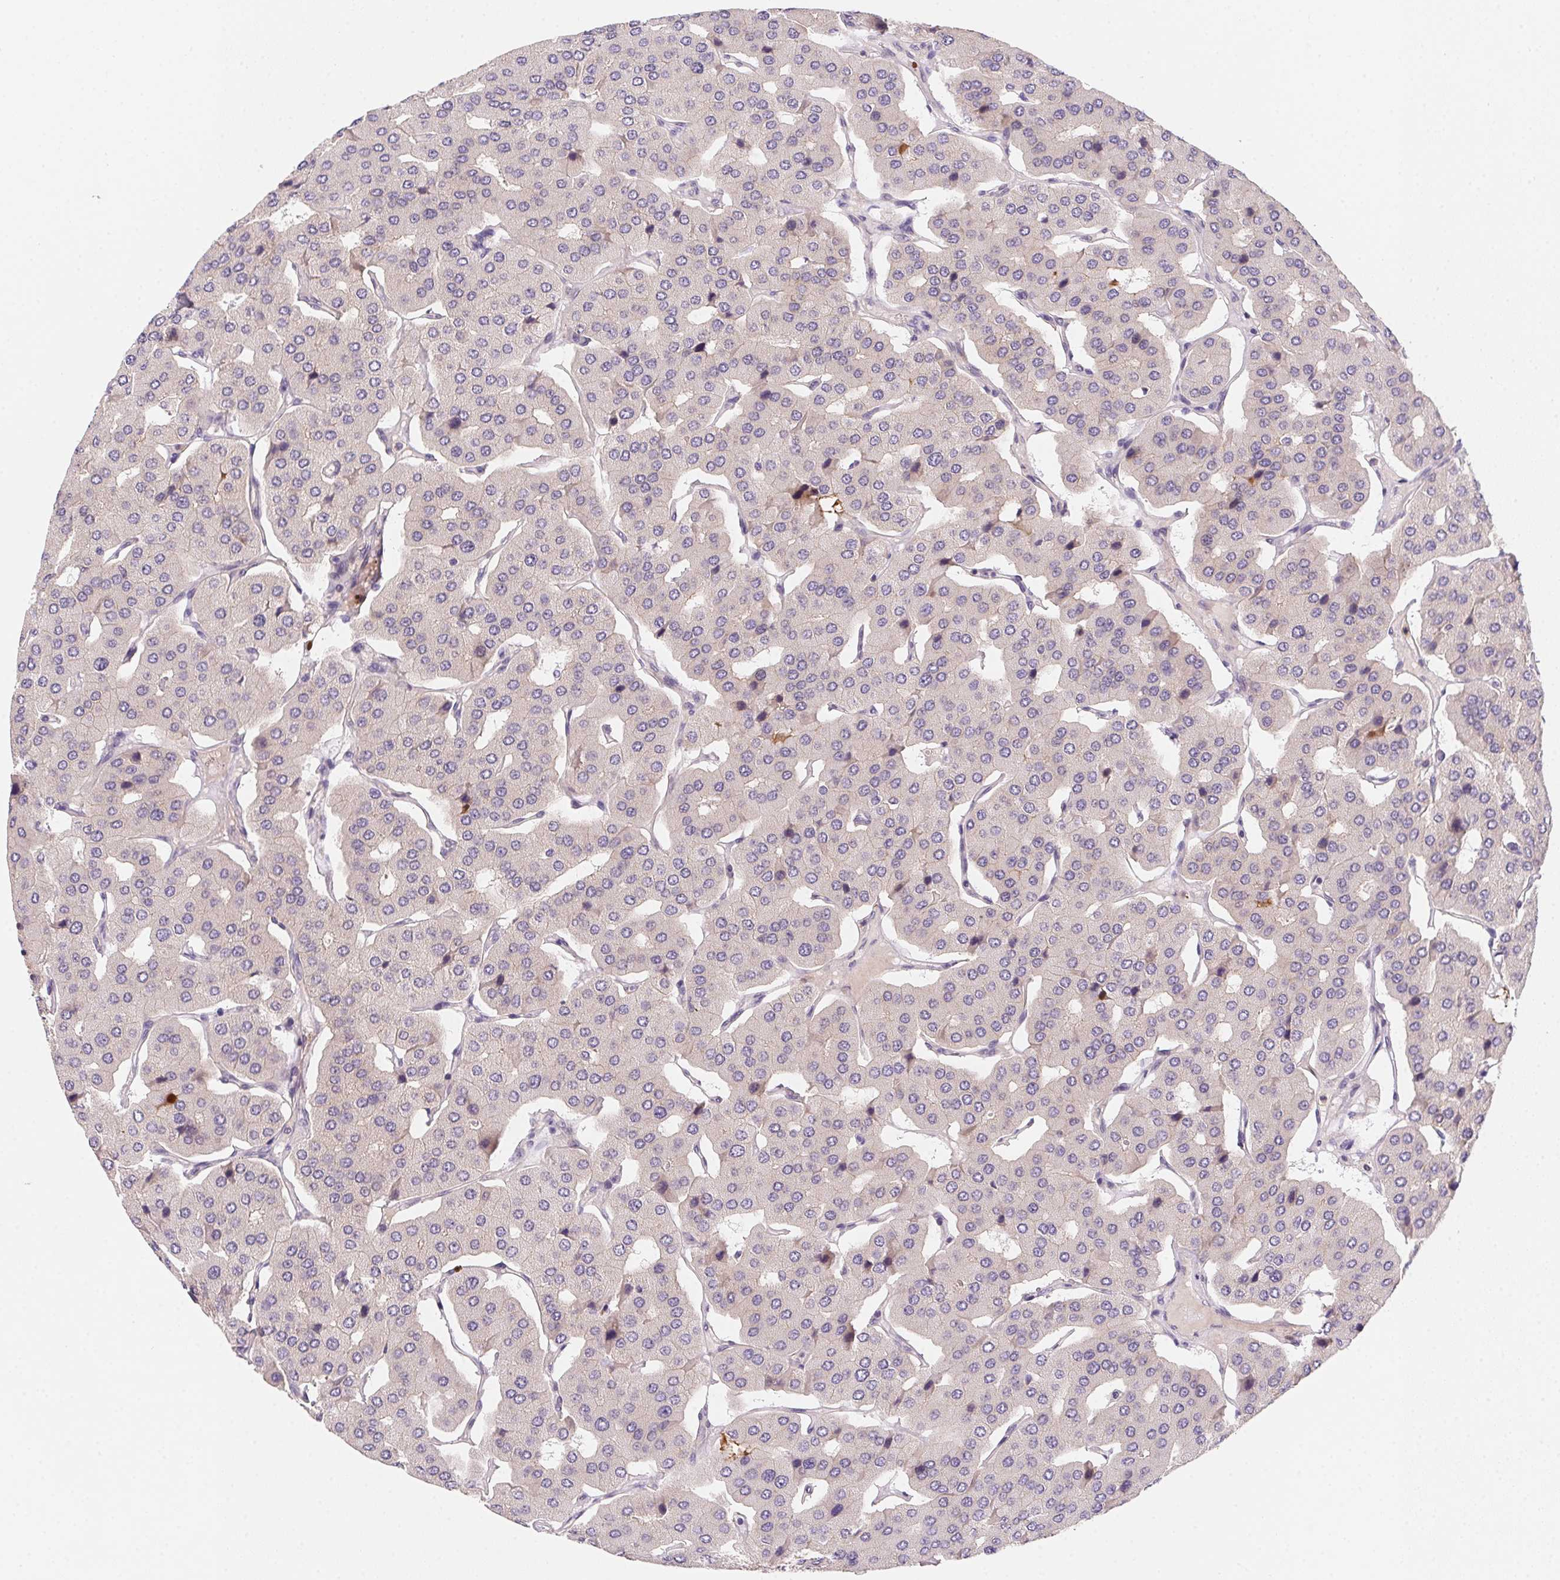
{"staining": {"intensity": "negative", "quantity": "none", "location": "none"}, "tissue": "parathyroid gland", "cell_type": "Glandular cells", "image_type": "normal", "snomed": [{"axis": "morphology", "description": "Normal tissue, NOS"}, {"axis": "morphology", "description": "Adenoma, NOS"}, {"axis": "topography", "description": "Parathyroid gland"}], "caption": "This is a micrograph of immunohistochemistry (IHC) staining of benign parathyroid gland, which shows no positivity in glandular cells. Nuclei are stained in blue.", "gene": "PRKAA1", "patient": {"sex": "female", "age": 86}}